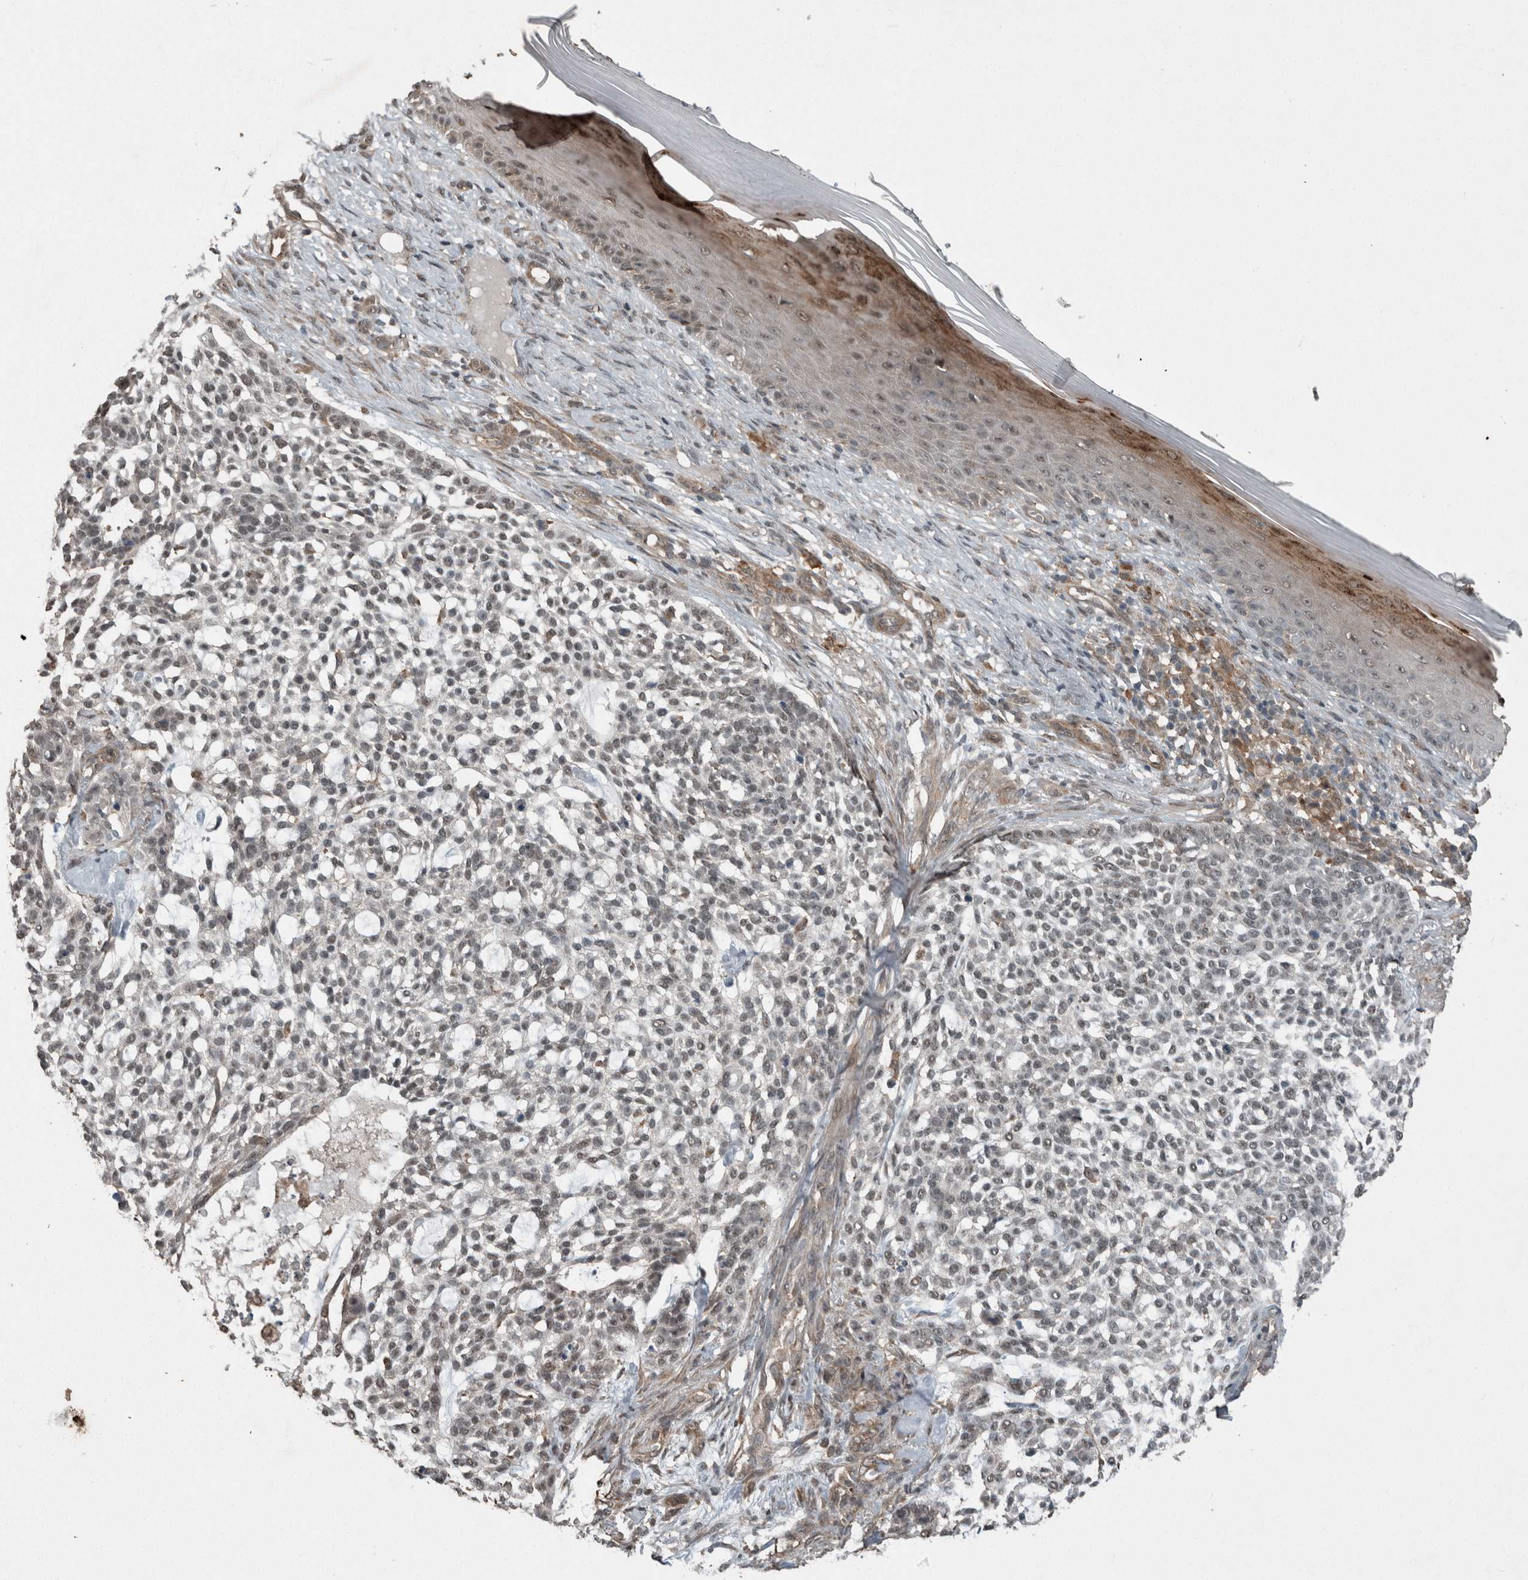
{"staining": {"intensity": "negative", "quantity": "none", "location": "none"}, "tissue": "skin cancer", "cell_type": "Tumor cells", "image_type": "cancer", "snomed": [{"axis": "morphology", "description": "Basal cell carcinoma"}, {"axis": "topography", "description": "Skin"}], "caption": "The image exhibits no significant positivity in tumor cells of basal cell carcinoma (skin). (Immunohistochemistry, brightfield microscopy, high magnification).", "gene": "MYO1E", "patient": {"sex": "female", "age": 64}}